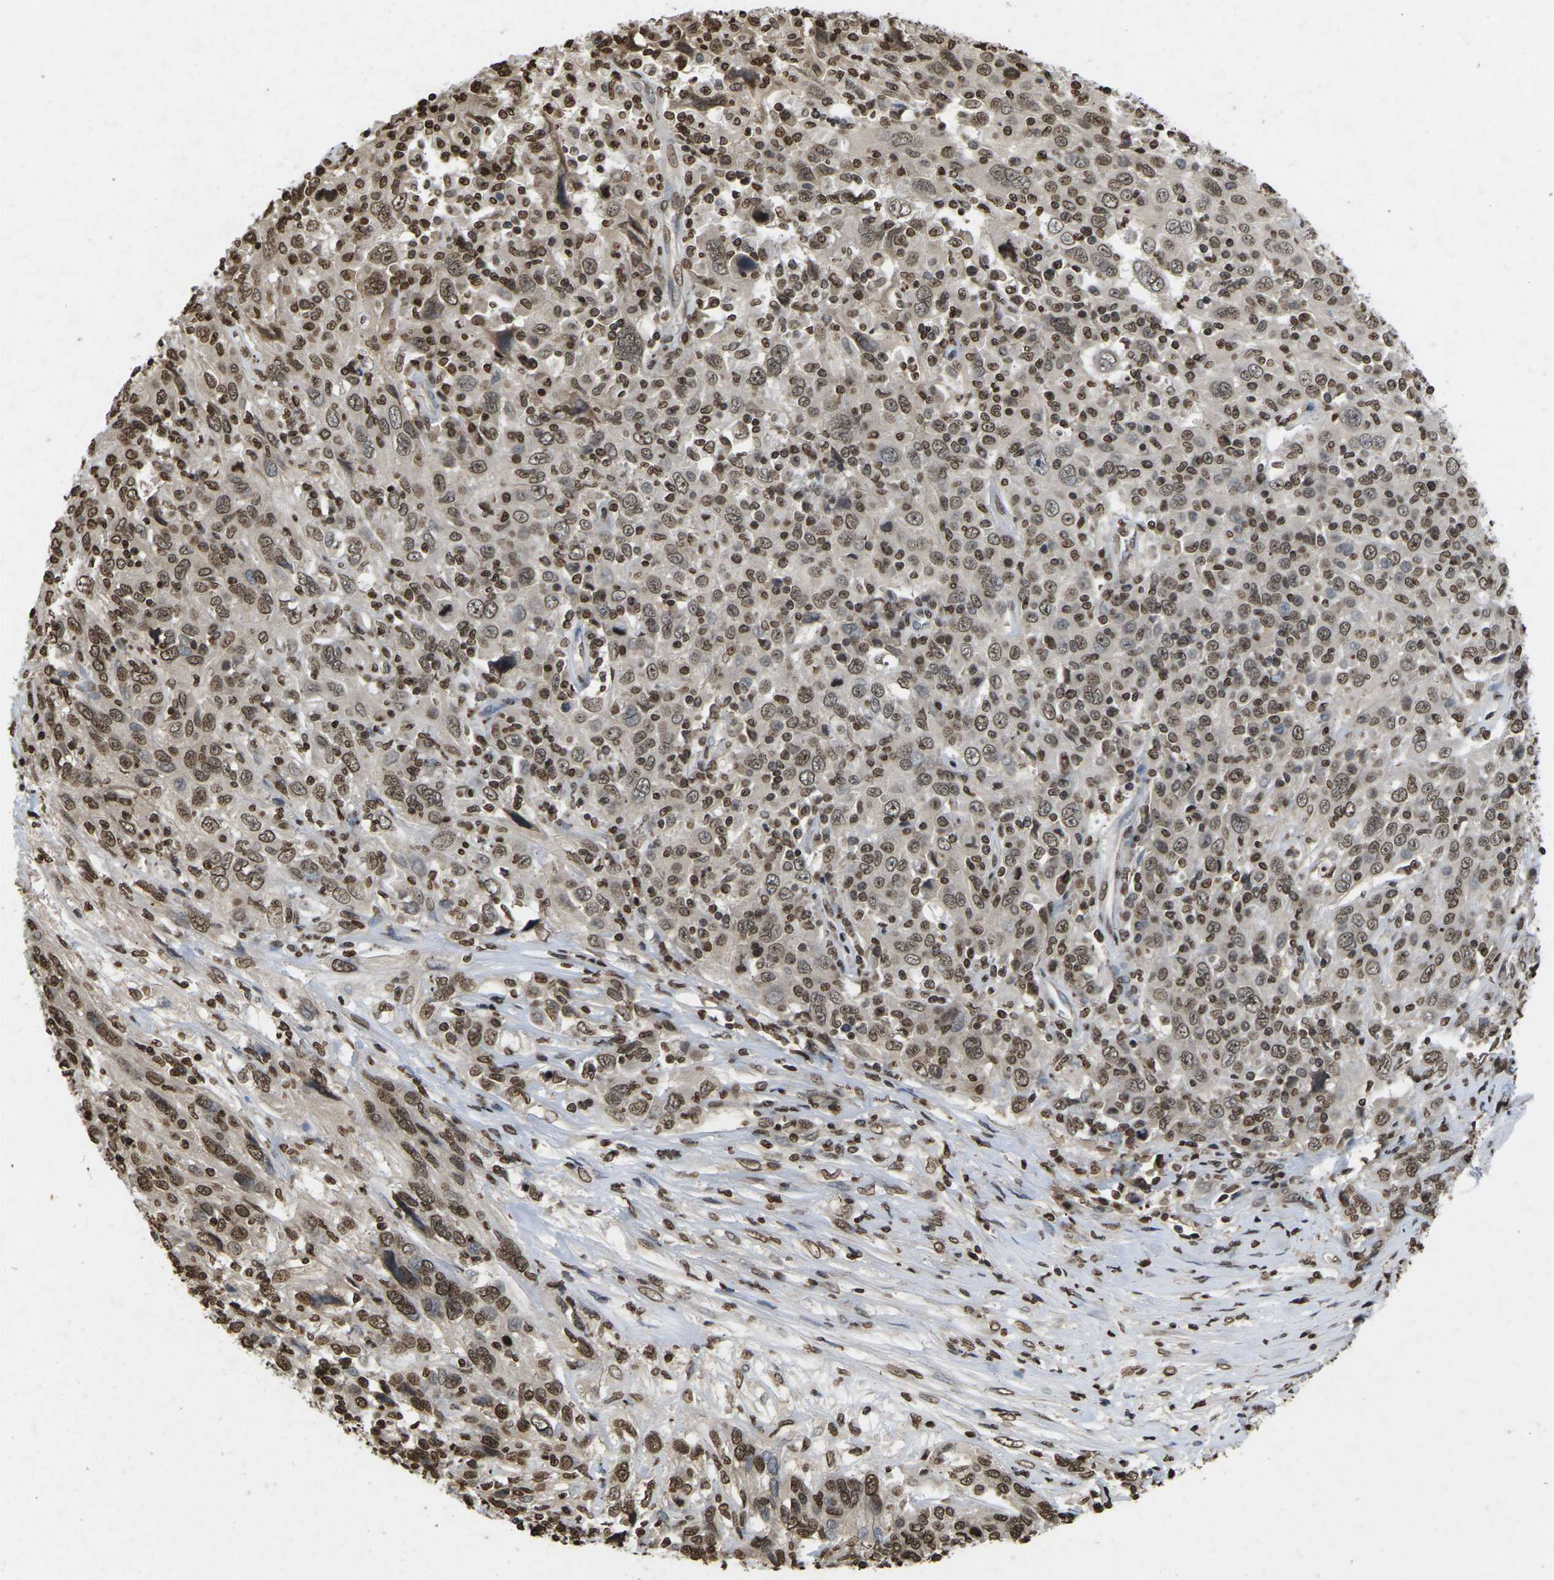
{"staining": {"intensity": "moderate", "quantity": ">75%", "location": "nuclear"}, "tissue": "cervical cancer", "cell_type": "Tumor cells", "image_type": "cancer", "snomed": [{"axis": "morphology", "description": "Squamous cell carcinoma, NOS"}, {"axis": "topography", "description": "Cervix"}], "caption": "Protein staining of cervical cancer (squamous cell carcinoma) tissue reveals moderate nuclear positivity in approximately >75% of tumor cells. (brown staining indicates protein expression, while blue staining denotes nuclei).", "gene": "EMSY", "patient": {"sex": "female", "age": 46}}